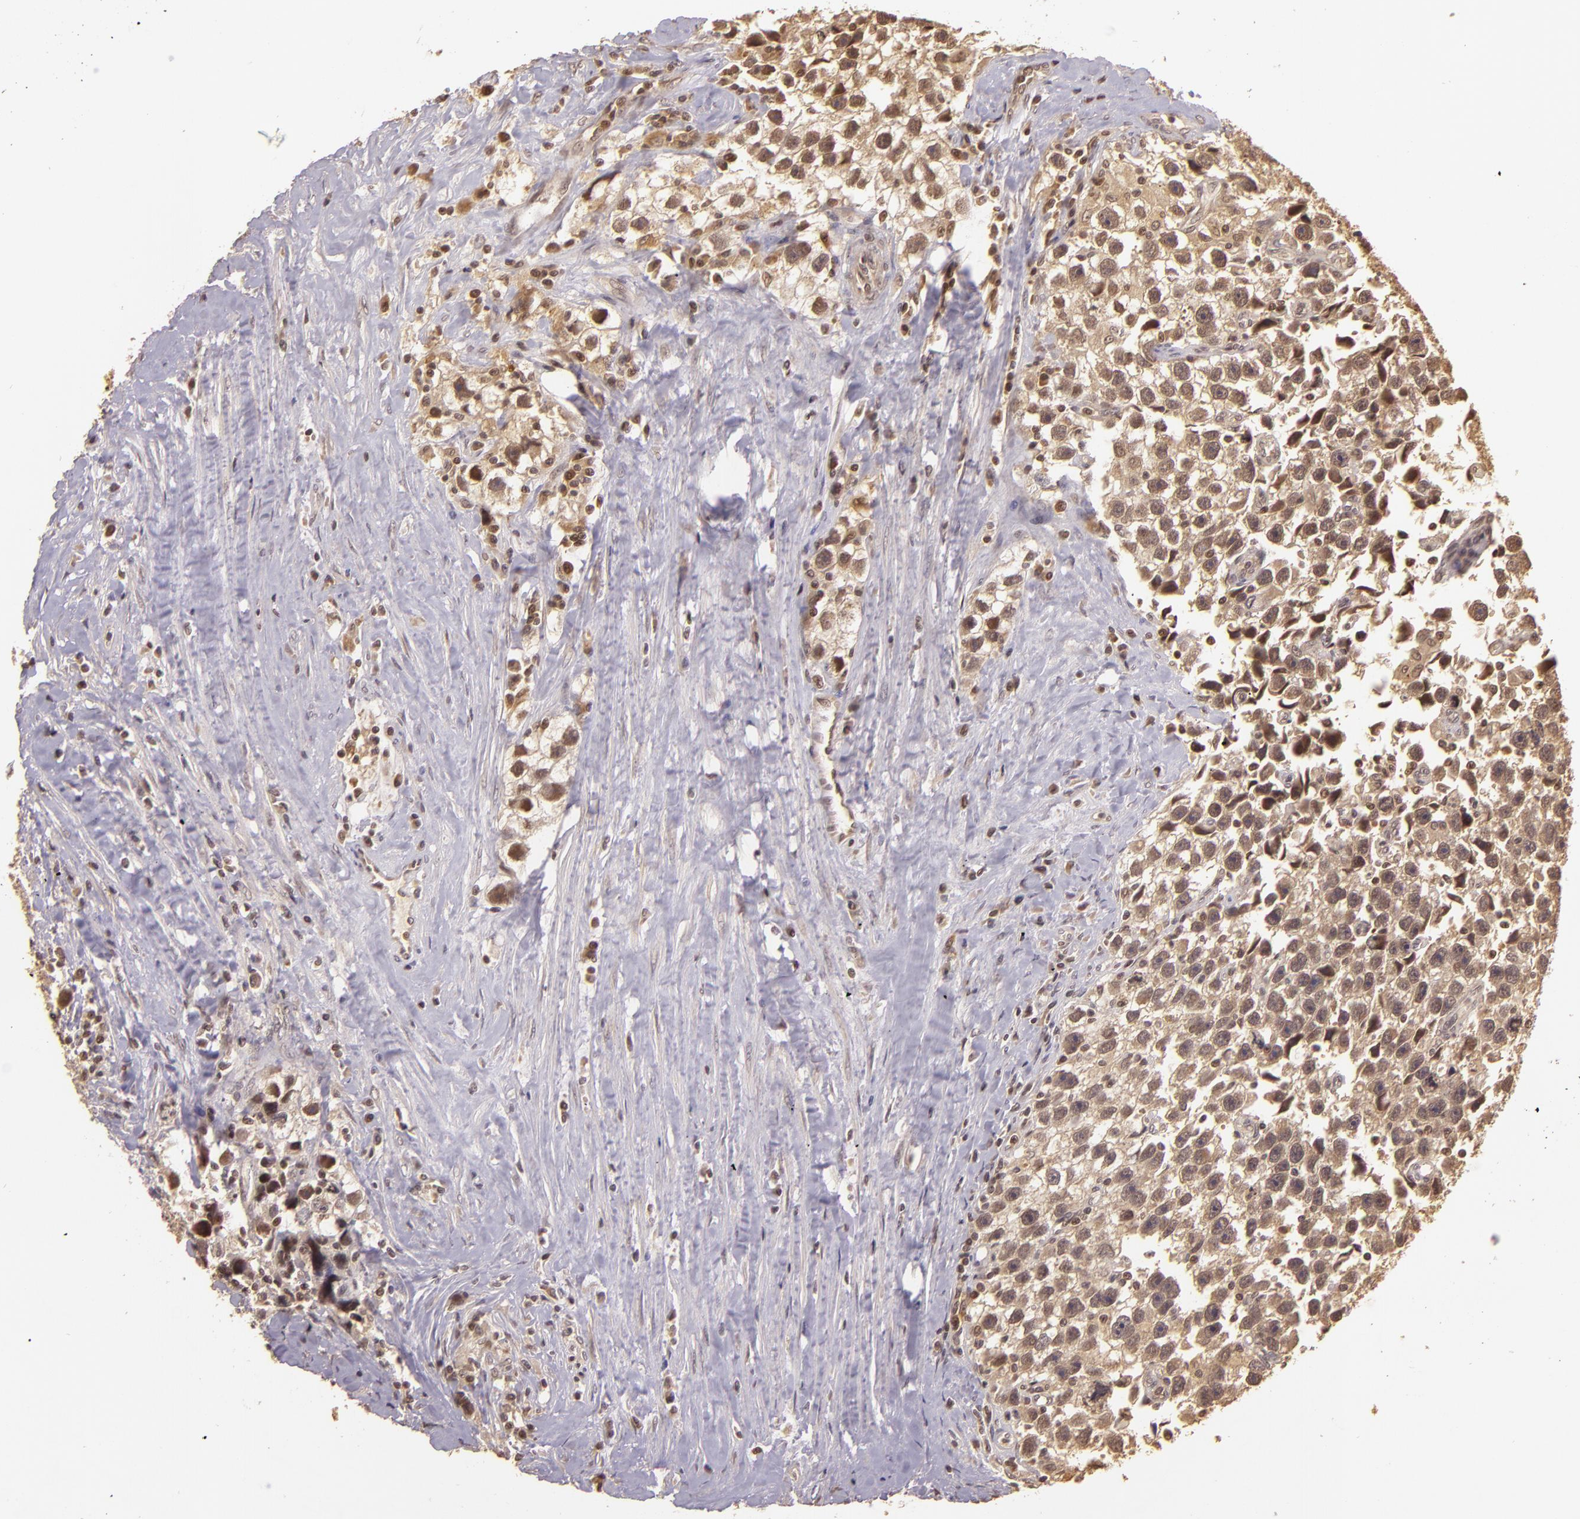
{"staining": {"intensity": "weak", "quantity": ">75%", "location": "cytoplasmic/membranous,nuclear"}, "tissue": "testis cancer", "cell_type": "Tumor cells", "image_type": "cancer", "snomed": [{"axis": "morphology", "description": "Seminoma, NOS"}, {"axis": "topography", "description": "Testis"}], "caption": "A brown stain shows weak cytoplasmic/membranous and nuclear positivity of a protein in seminoma (testis) tumor cells.", "gene": "TXNRD2", "patient": {"sex": "male", "age": 43}}